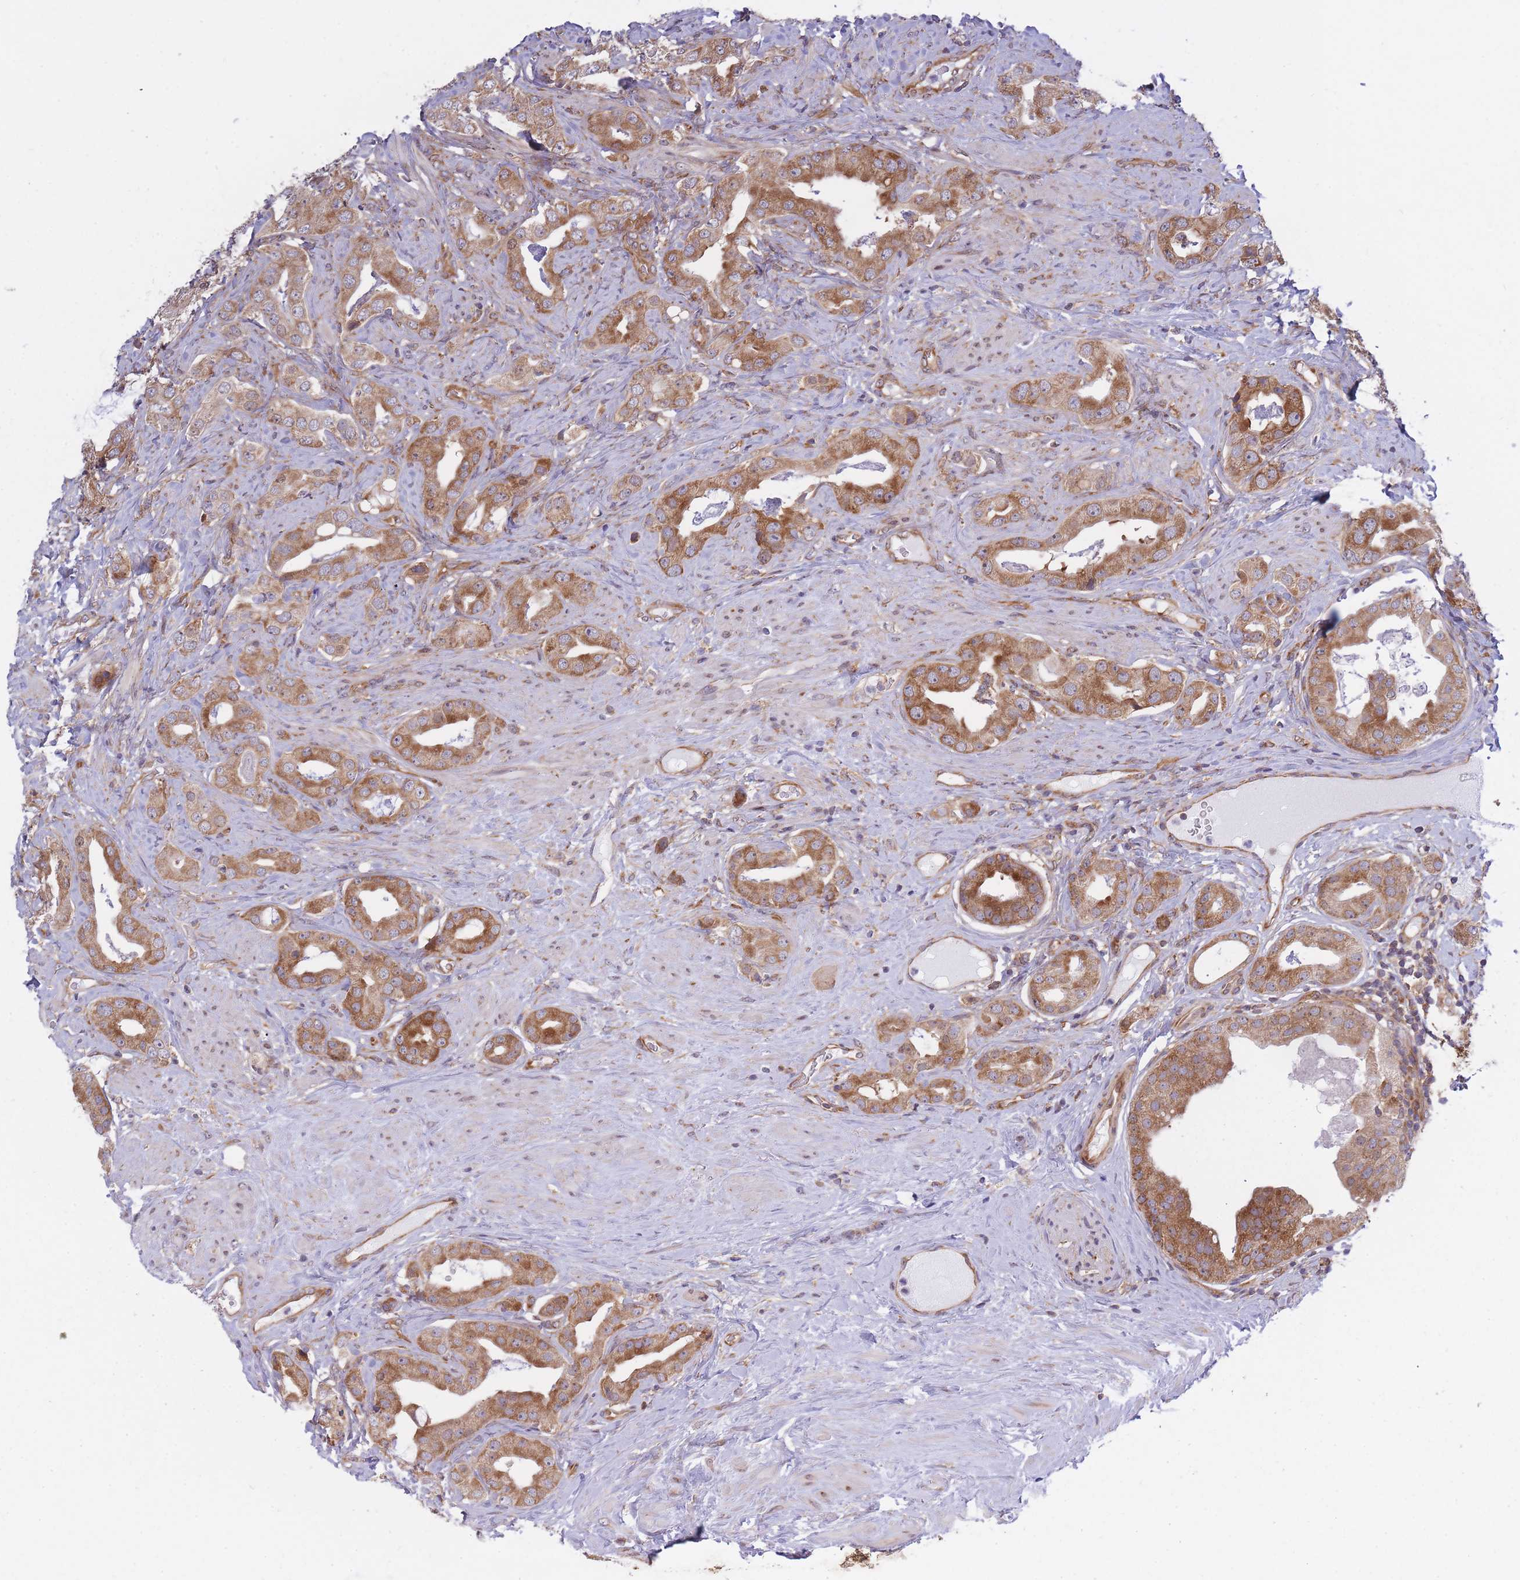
{"staining": {"intensity": "moderate", "quantity": ">75%", "location": "cytoplasmic/membranous"}, "tissue": "prostate cancer", "cell_type": "Tumor cells", "image_type": "cancer", "snomed": [{"axis": "morphology", "description": "Adenocarcinoma, High grade"}, {"axis": "topography", "description": "Prostate"}], "caption": "Human prostate cancer stained for a protein (brown) demonstrates moderate cytoplasmic/membranous positive expression in about >75% of tumor cells.", "gene": "CCDC124", "patient": {"sex": "male", "age": 63}}